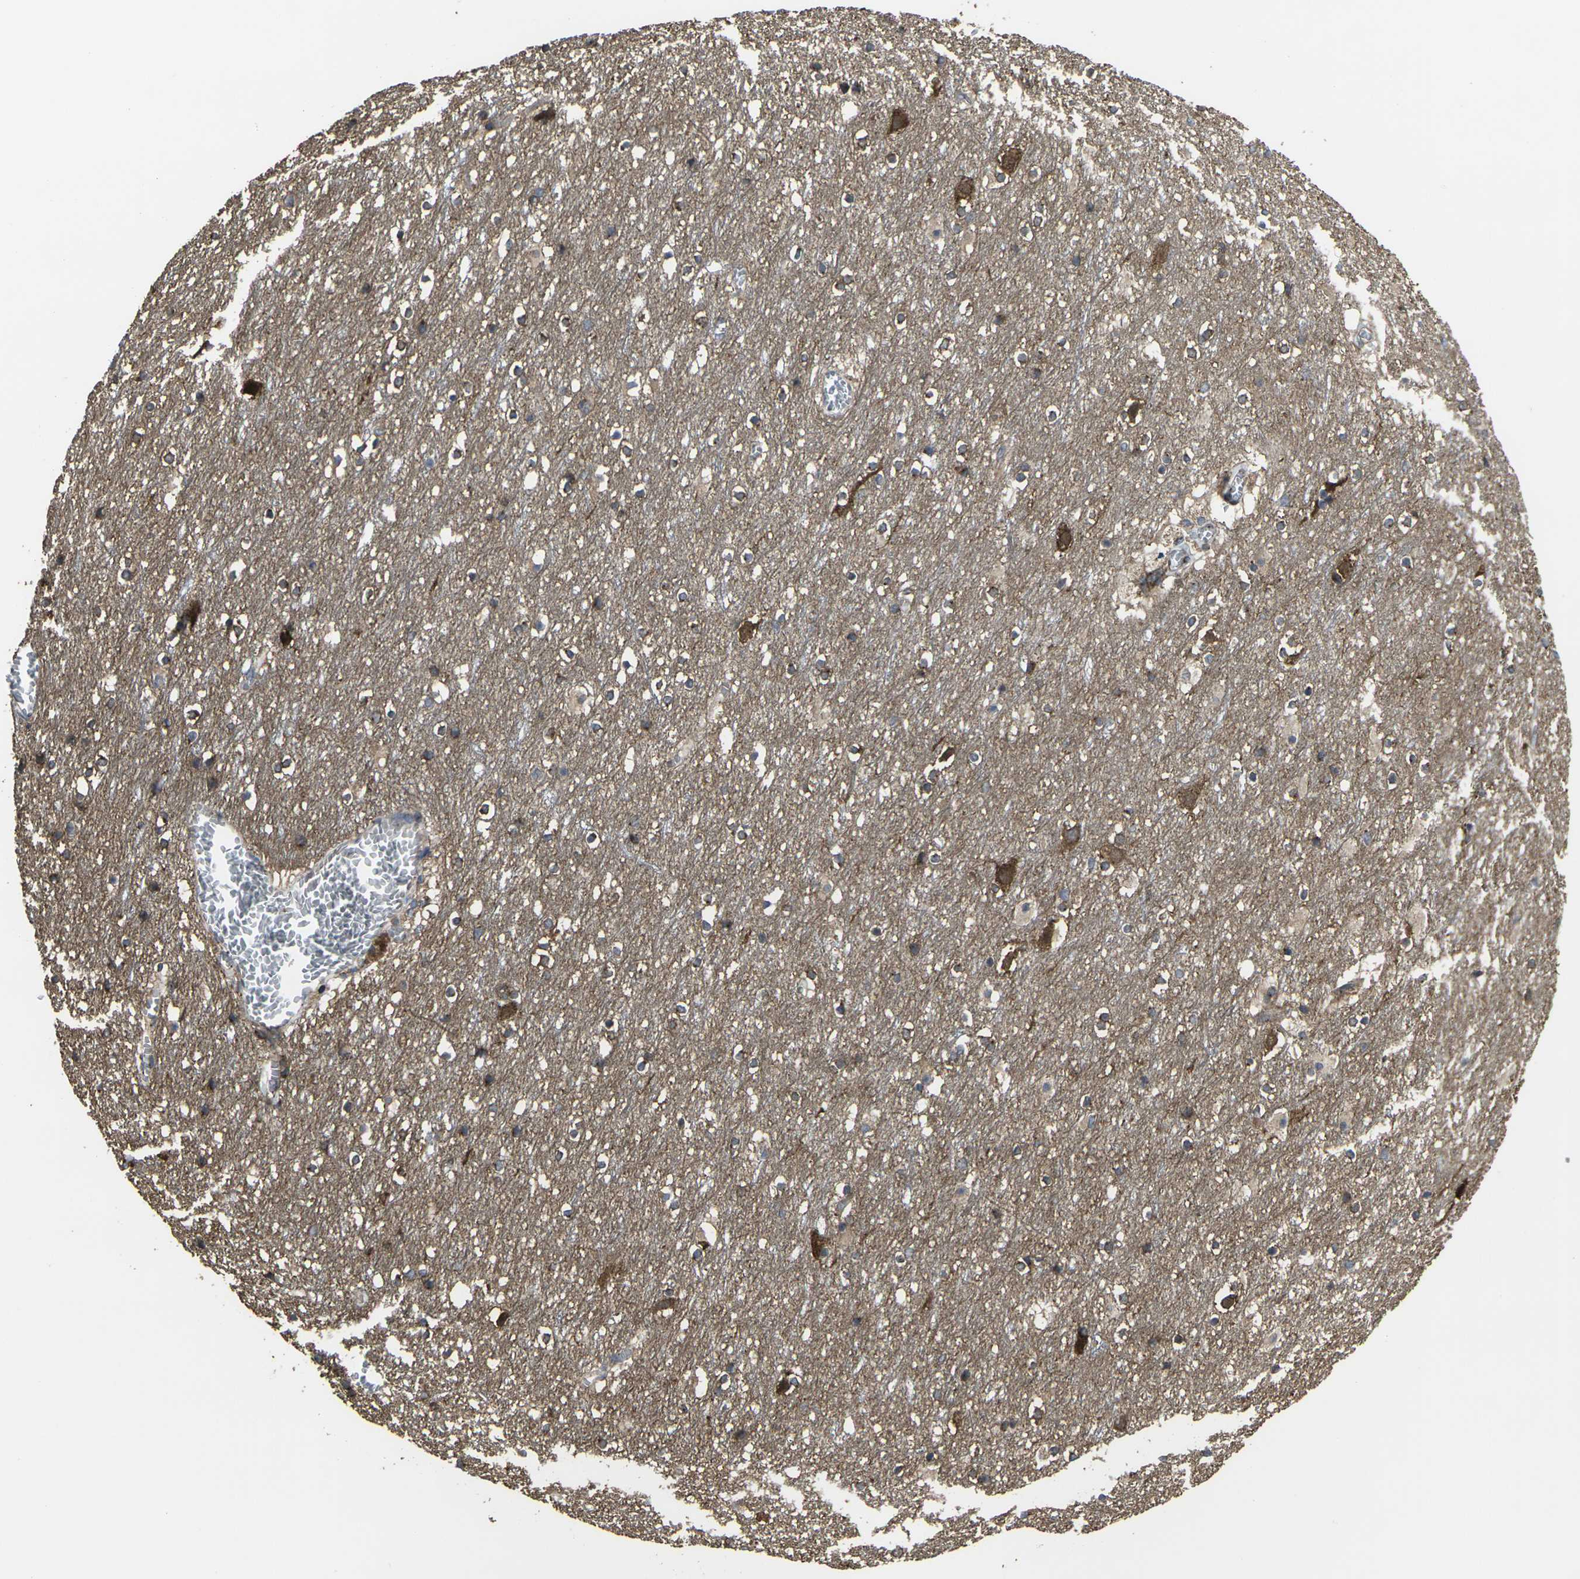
{"staining": {"intensity": "negative", "quantity": "none", "location": "none"}, "tissue": "cerebral cortex", "cell_type": "Endothelial cells", "image_type": "normal", "snomed": [{"axis": "morphology", "description": "Normal tissue, NOS"}, {"axis": "topography", "description": "Cerebral cortex"}], "caption": "Histopathology image shows no protein positivity in endothelial cells of unremarkable cerebral cortex.", "gene": "PRKACB", "patient": {"sex": "male", "age": 45}}